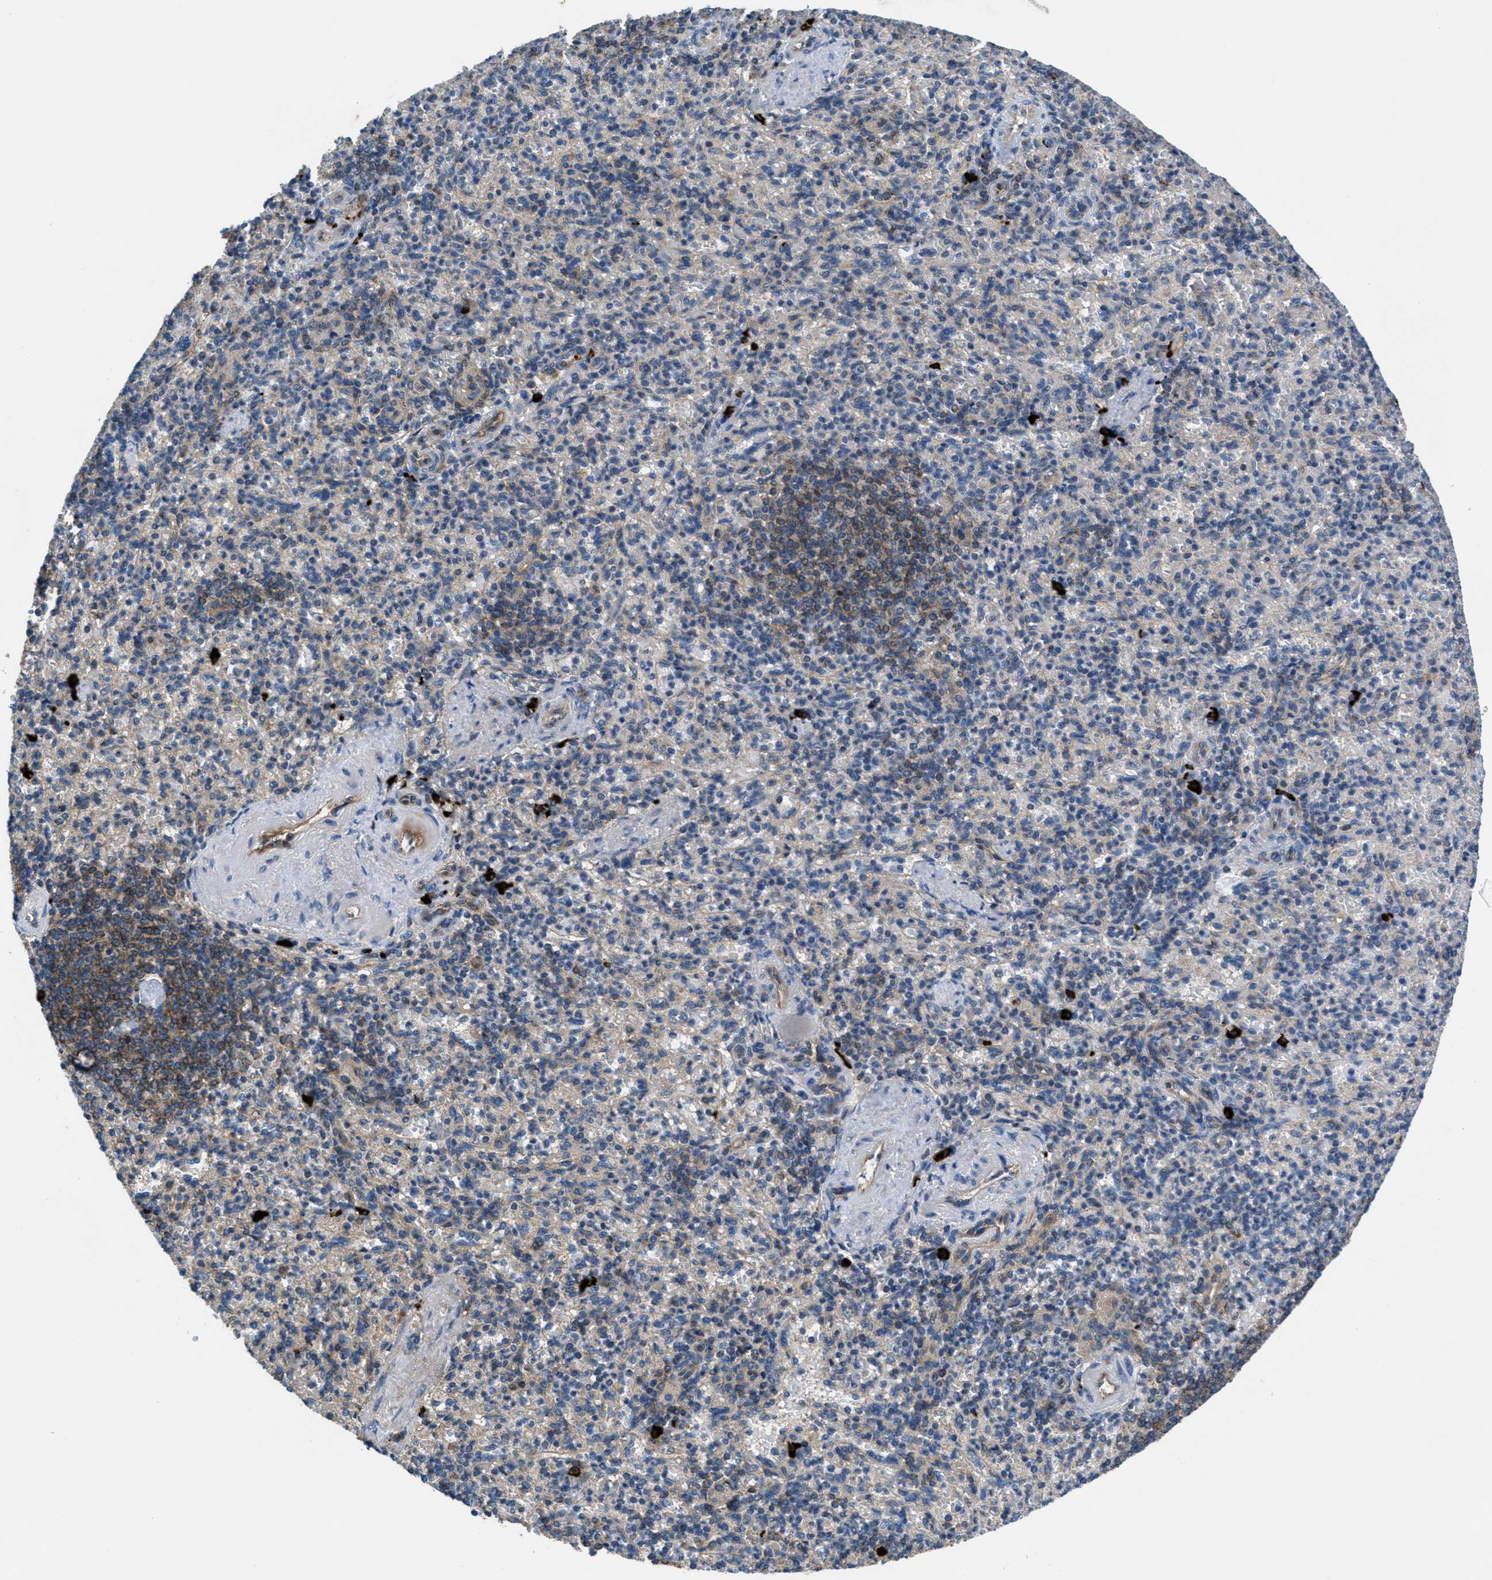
{"staining": {"intensity": "weak", "quantity": "25%-75%", "location": "cytoplasmic/membranous"}, "tissue": "spleen", "cell_type": "Cells in red pulp", "image_type": "normal", "snomed": [{"axis": "morphology", "description": "Normal tissue, NOS"}, {"axis": "topography", "description": "Spleen"}], "caption": "Immunohistochemistry (IHC) photomicrograph of normal human spleen stained for a protein (brown), which displays low levels of weak cytoplasmic/membranous positivity in approximately 25%-75% of cells in red pulp.", "gene": "GALK1", "patient": {"sex": "female", "age": 74}}